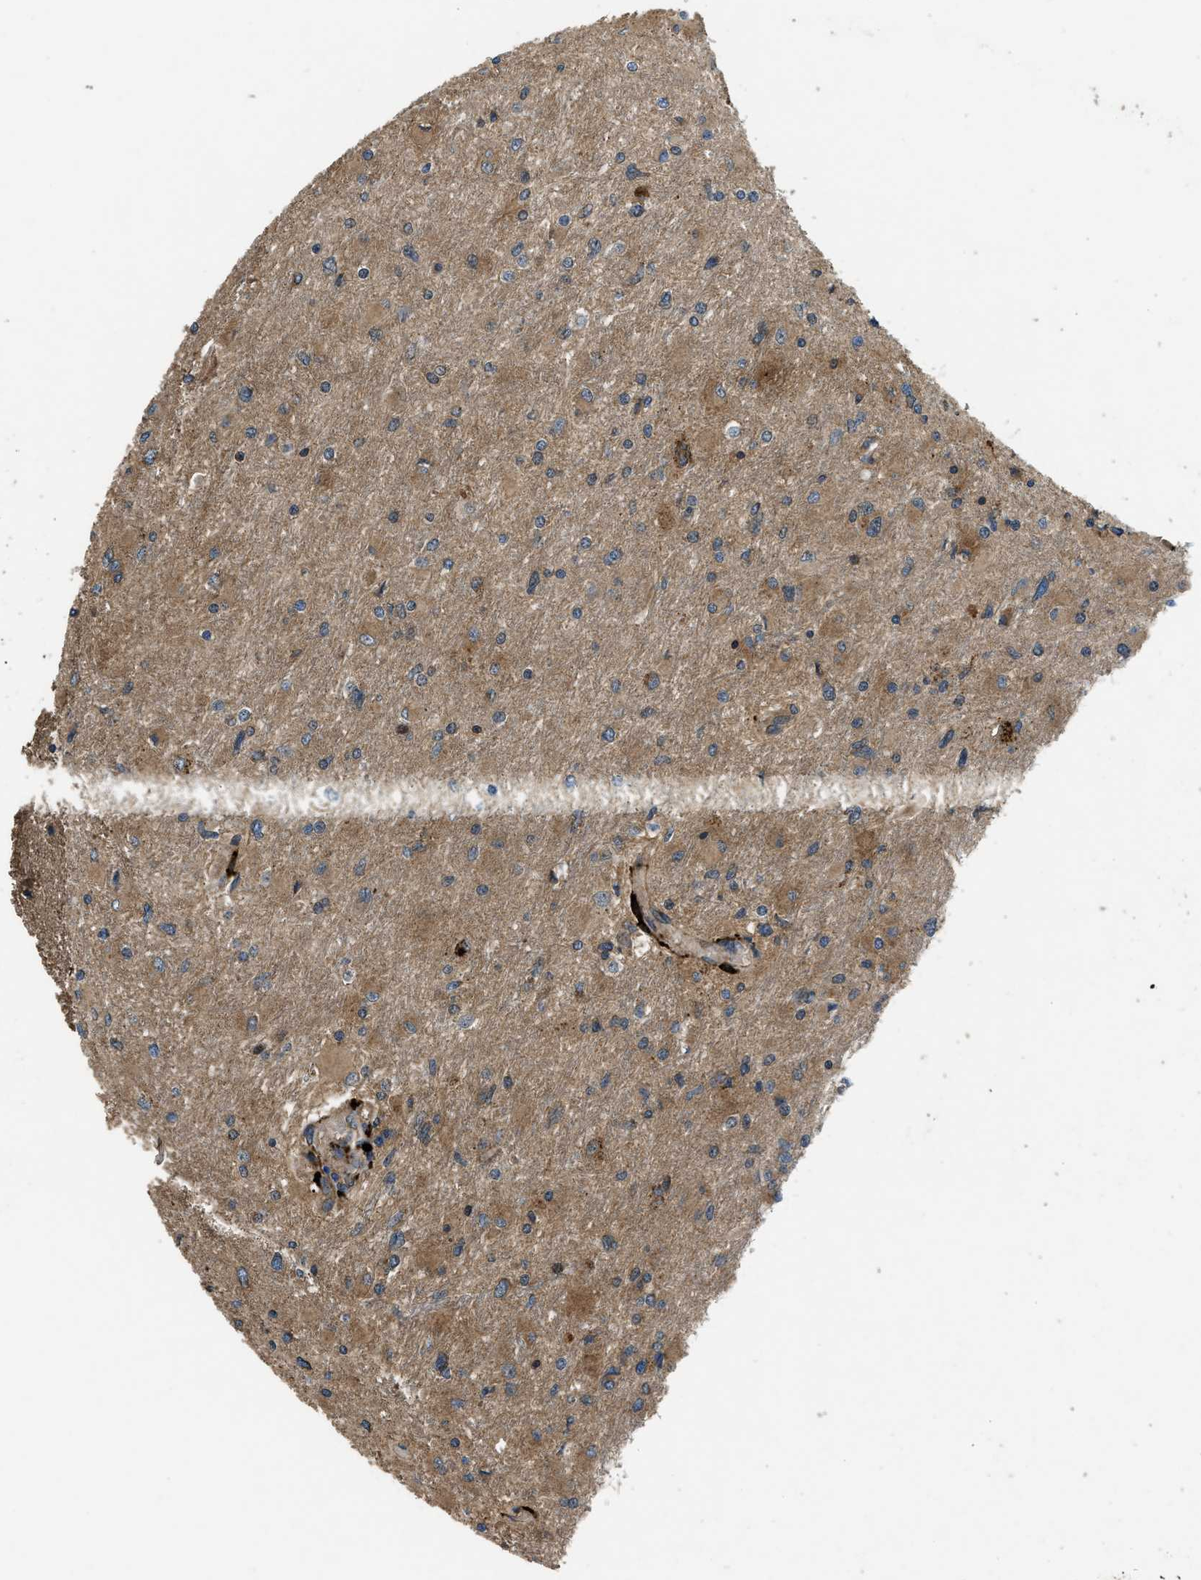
{"staining": {"intensity": "moderate", "quantity": "25%-75%", "location": "cytoplasmic/membranous"}, "tissue": "glioma", "cell_type": "Tumor cells", "image_type": "cancer", "snomed": [{"axis": "morphology", "description": "Glioma, malignant, High grade"}, {"axis": "topography", "description": "Cerebral cortex"}], "caption": "Malignant glioma (high-grade) stained with immunohistochemistry reveals moderate cytoplasmic/membranous staining in about 25%-75% of tumor cells.", "gene": "GGH", "patient": {"sex": "female", "age": 36}}